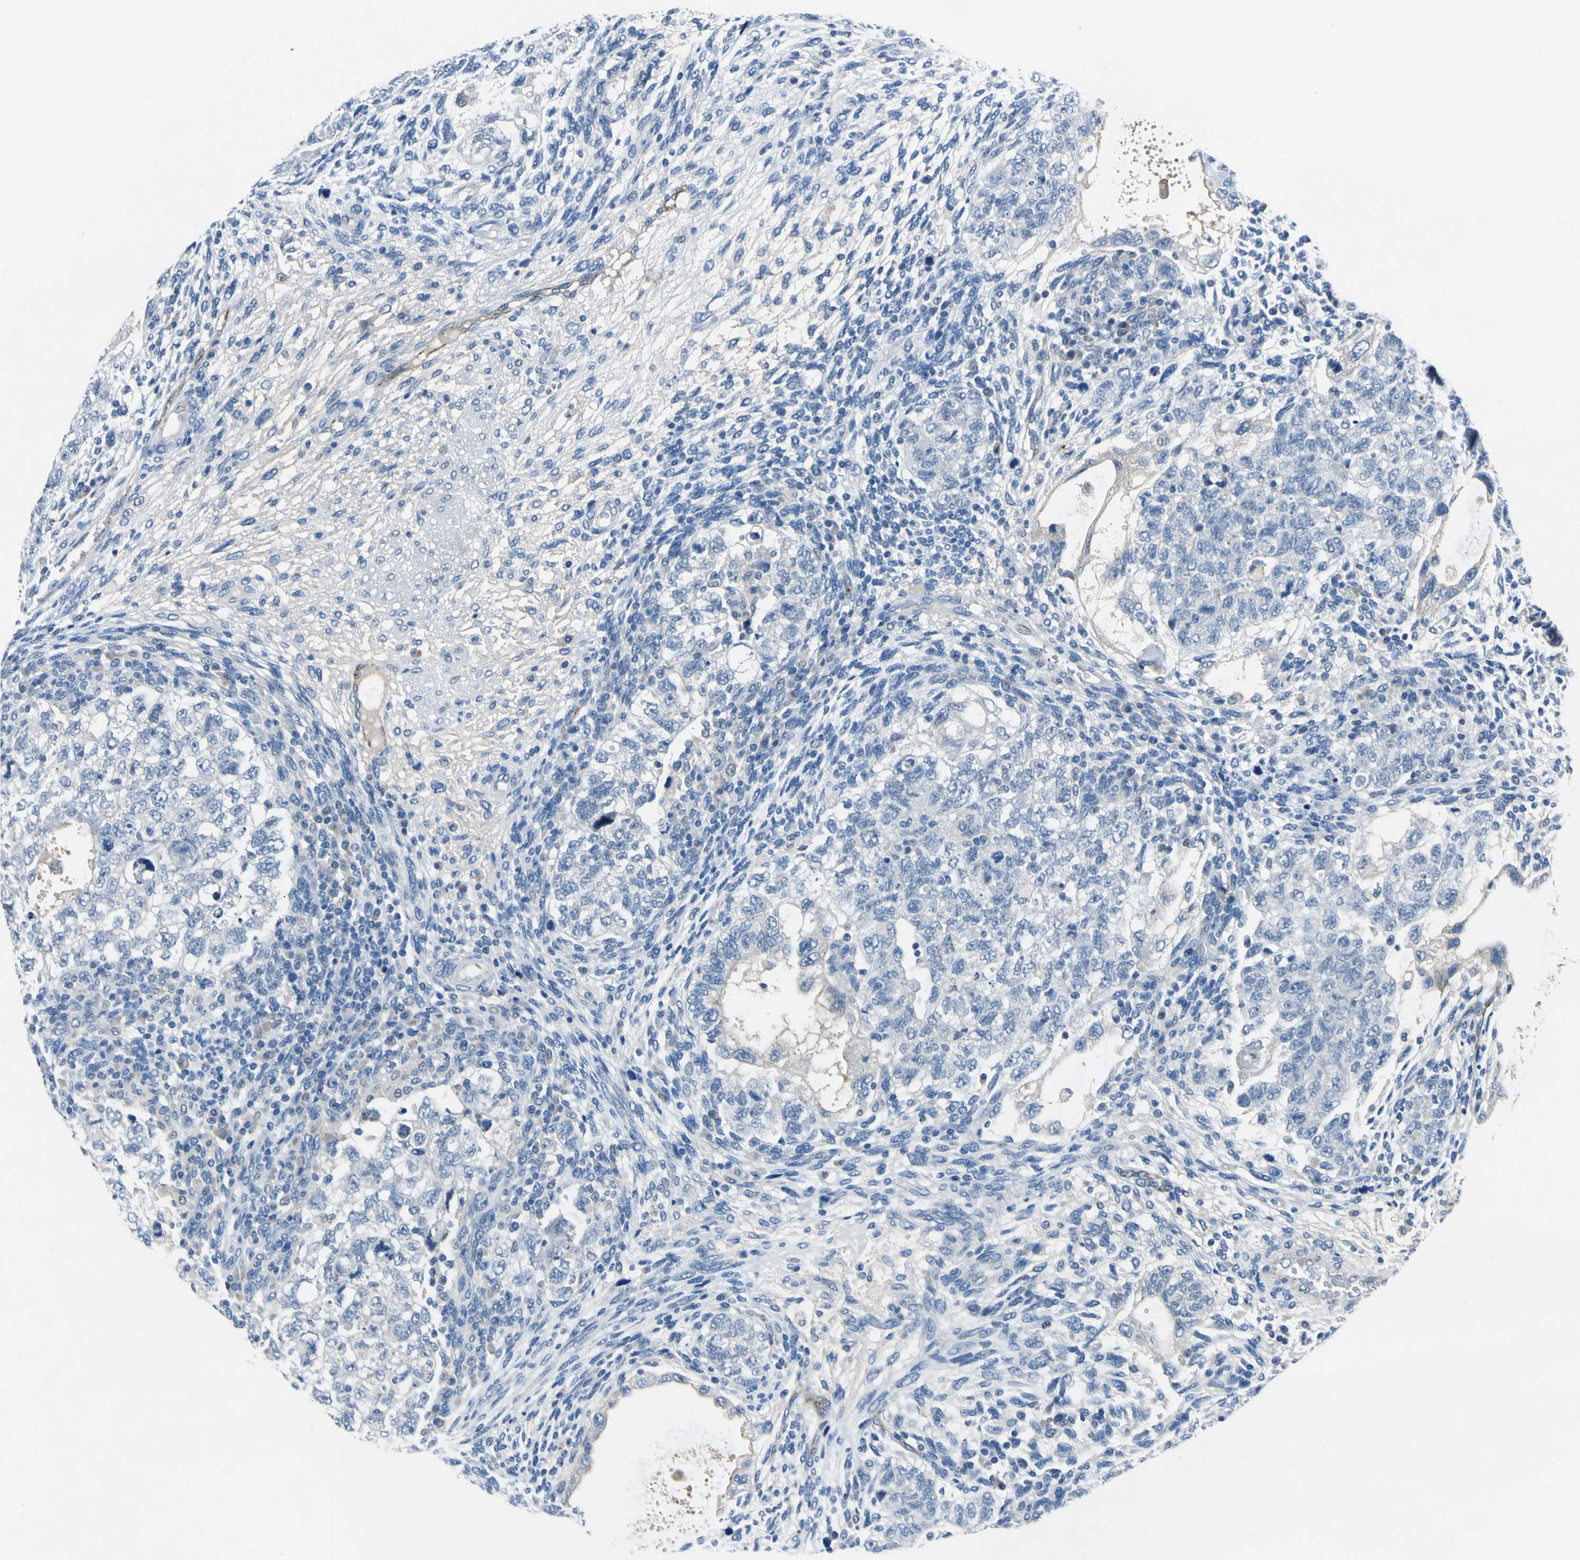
{"staining": {"intensity": "negative", "quantity": "none", "location": "none"}, "tissue": "testis cancer", "cell_type": "Tumor cells", "image_type": "cancer", "snomed": [{"axis": "morphology", "description": "Normal tissue, NOS"}, {"axis": "morphology", "description": "Carcinoma, Embryonal, NOS"}, {"axis": "topography", "description": "Testis"}], "caption": "Tumor cells show no significant expression in embryonal carcinoma (testis). Nuclei are stained in blue.", "gene": "SELP", "patient": {"sex": "male", "age": 36}}